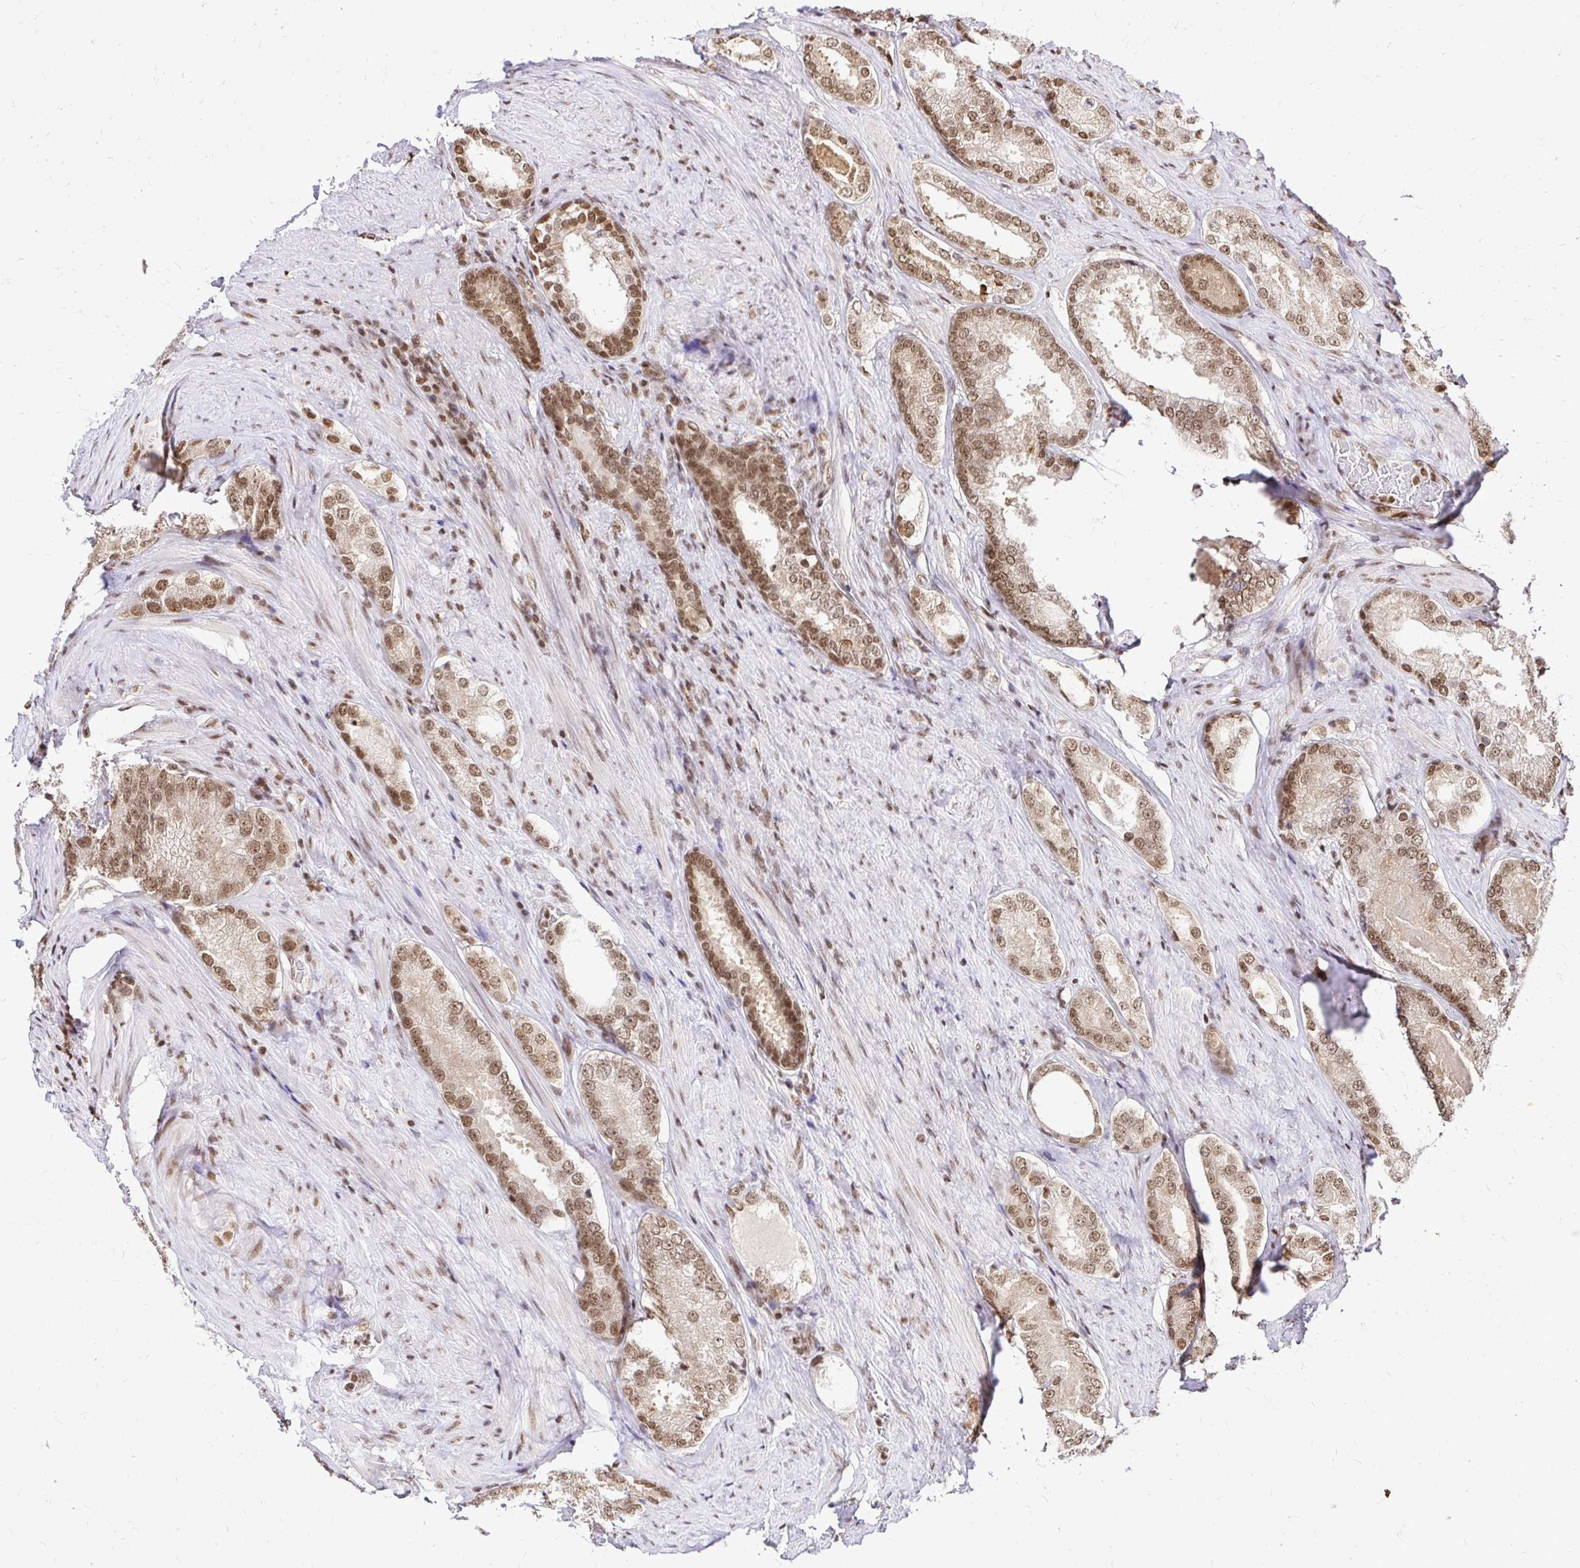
{"staining": {"intensity": "moderate", "quantity": ">75%", "location": "nuclear"}, "tissue": "prostate cancer", "cell_type": "Tumor cells", "image_type": "cancer", "snomed": [{"axis": "morphology", "description": "Adenocarcinoma, NOS"}, {"axis": "morphology", "description": "Adenocarcinoma, Low grade"}, {"axis": "topography", "description": "Prostate"}], "caption": "This micrograph displays prostate cancer stained with immunohistochemistry (IHC) to label a protein in brown. The nuclear of tumor cells show moderate positivity for the protein. Nuclei are counter-stained blue.", "gene": "GLYR1", "patient": {"sex": "male", "age": 68}}